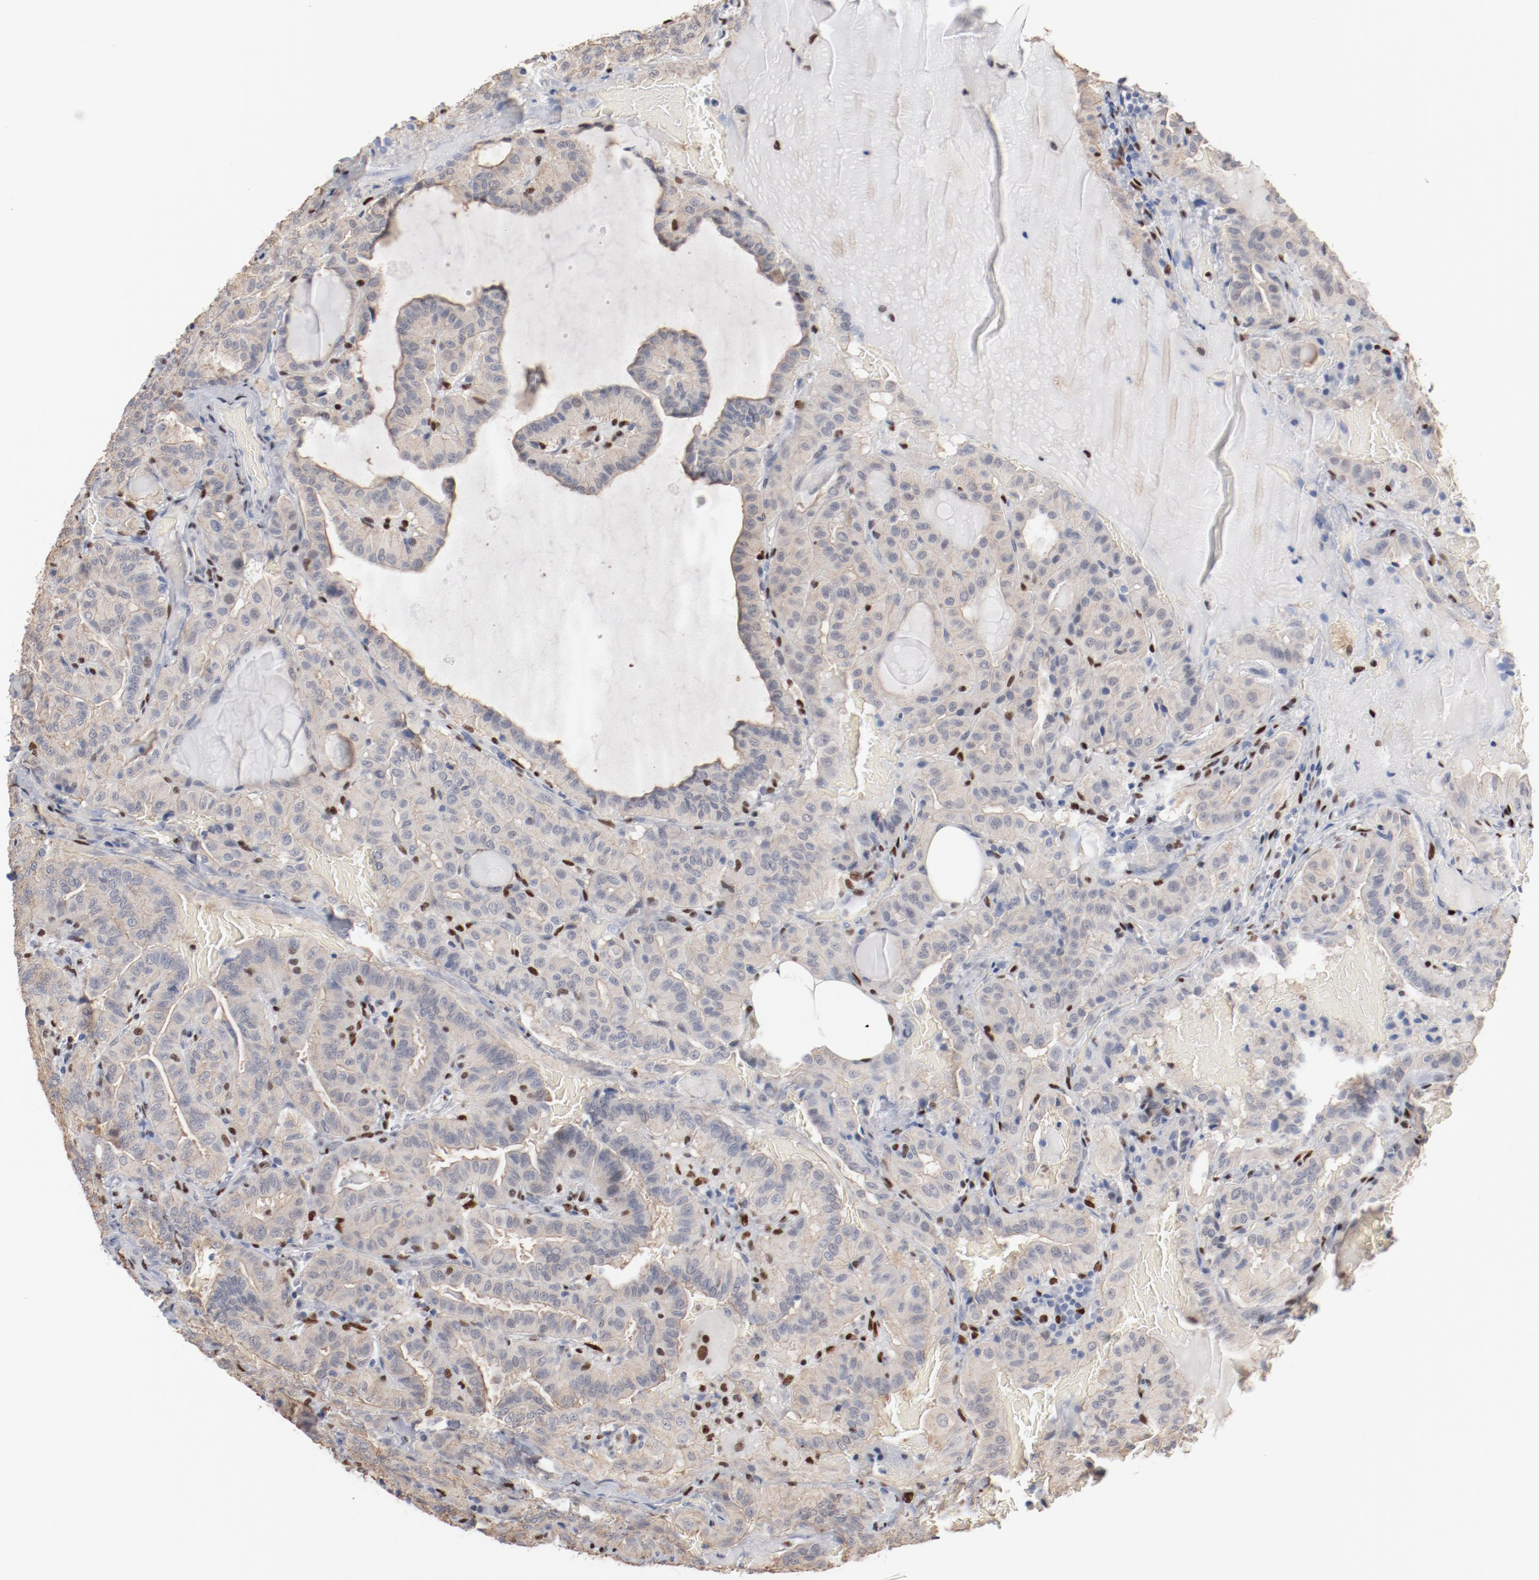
{"staining": {"intensity": "negative", "quantity": "none", "location": "none"}, "tissue": "thyroid cancer", "cell_type": "Tumor cells", "image_type": "cancer", "snomed": [{"axis": "morphology", "description": "Papillary adenocarcinoma, NOS"}, {"axis": "topography", "description": "Thyroid gland"}], "caption": "High power microscopy image of an IHC micrograph of papillary adenocarcinoma (thyroid), revealing no significant positivity in tumor cells. (Stains: DAB IHC with hematoxylin counter stain, Microscopy: brightfield microscopy at high magnification).", "gene": "ZEB2", "patient": {"sex": "male", "age": 77}}